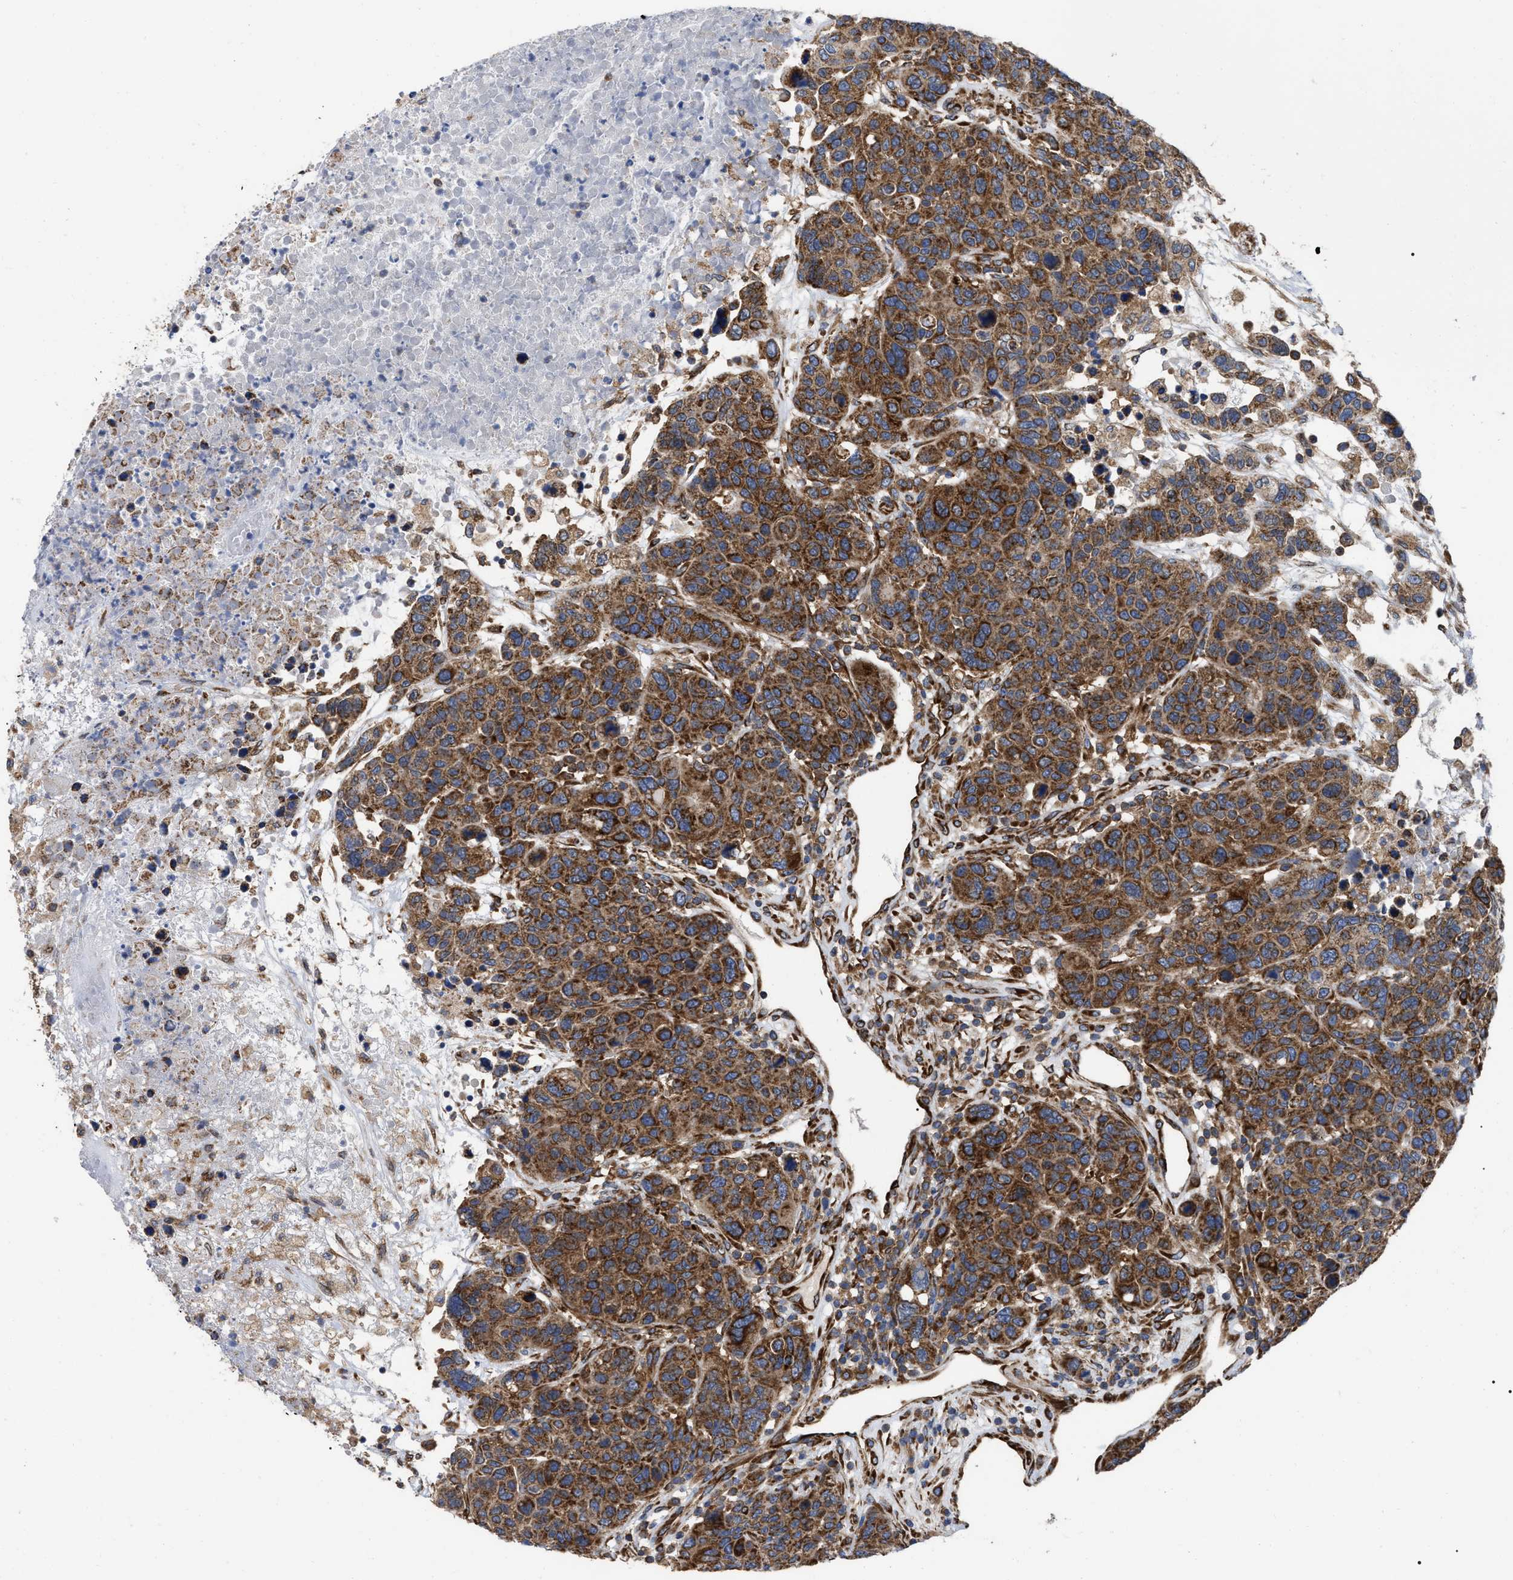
{"staining": {"intensity": "strong", "quantity": ">75%", "location": "cytoplasmic/membranous"}, "tissue": "breast cancer", "cell_type": "Tumor cells", "image_type": "cancer", "snomed": [{"axis": "morphology", "description": "Duct carcinoma"}, {"axis": "topography", "description": "Breast"}], "caption": "IHC staining of breast infiltrating ductal carcinoma, which demonstrates high levels of strong cytoplasmic/membranous staining in approximately >75% of tumor cells indicating strong cytoplasmic/membranous protein staining. The staining was performed using DAB (brown) for protein detection and nuclei were counterstained in hematoxylin (blue).", "gene": "FAM120A", "patient": {"sex": "female", "age": 37}}